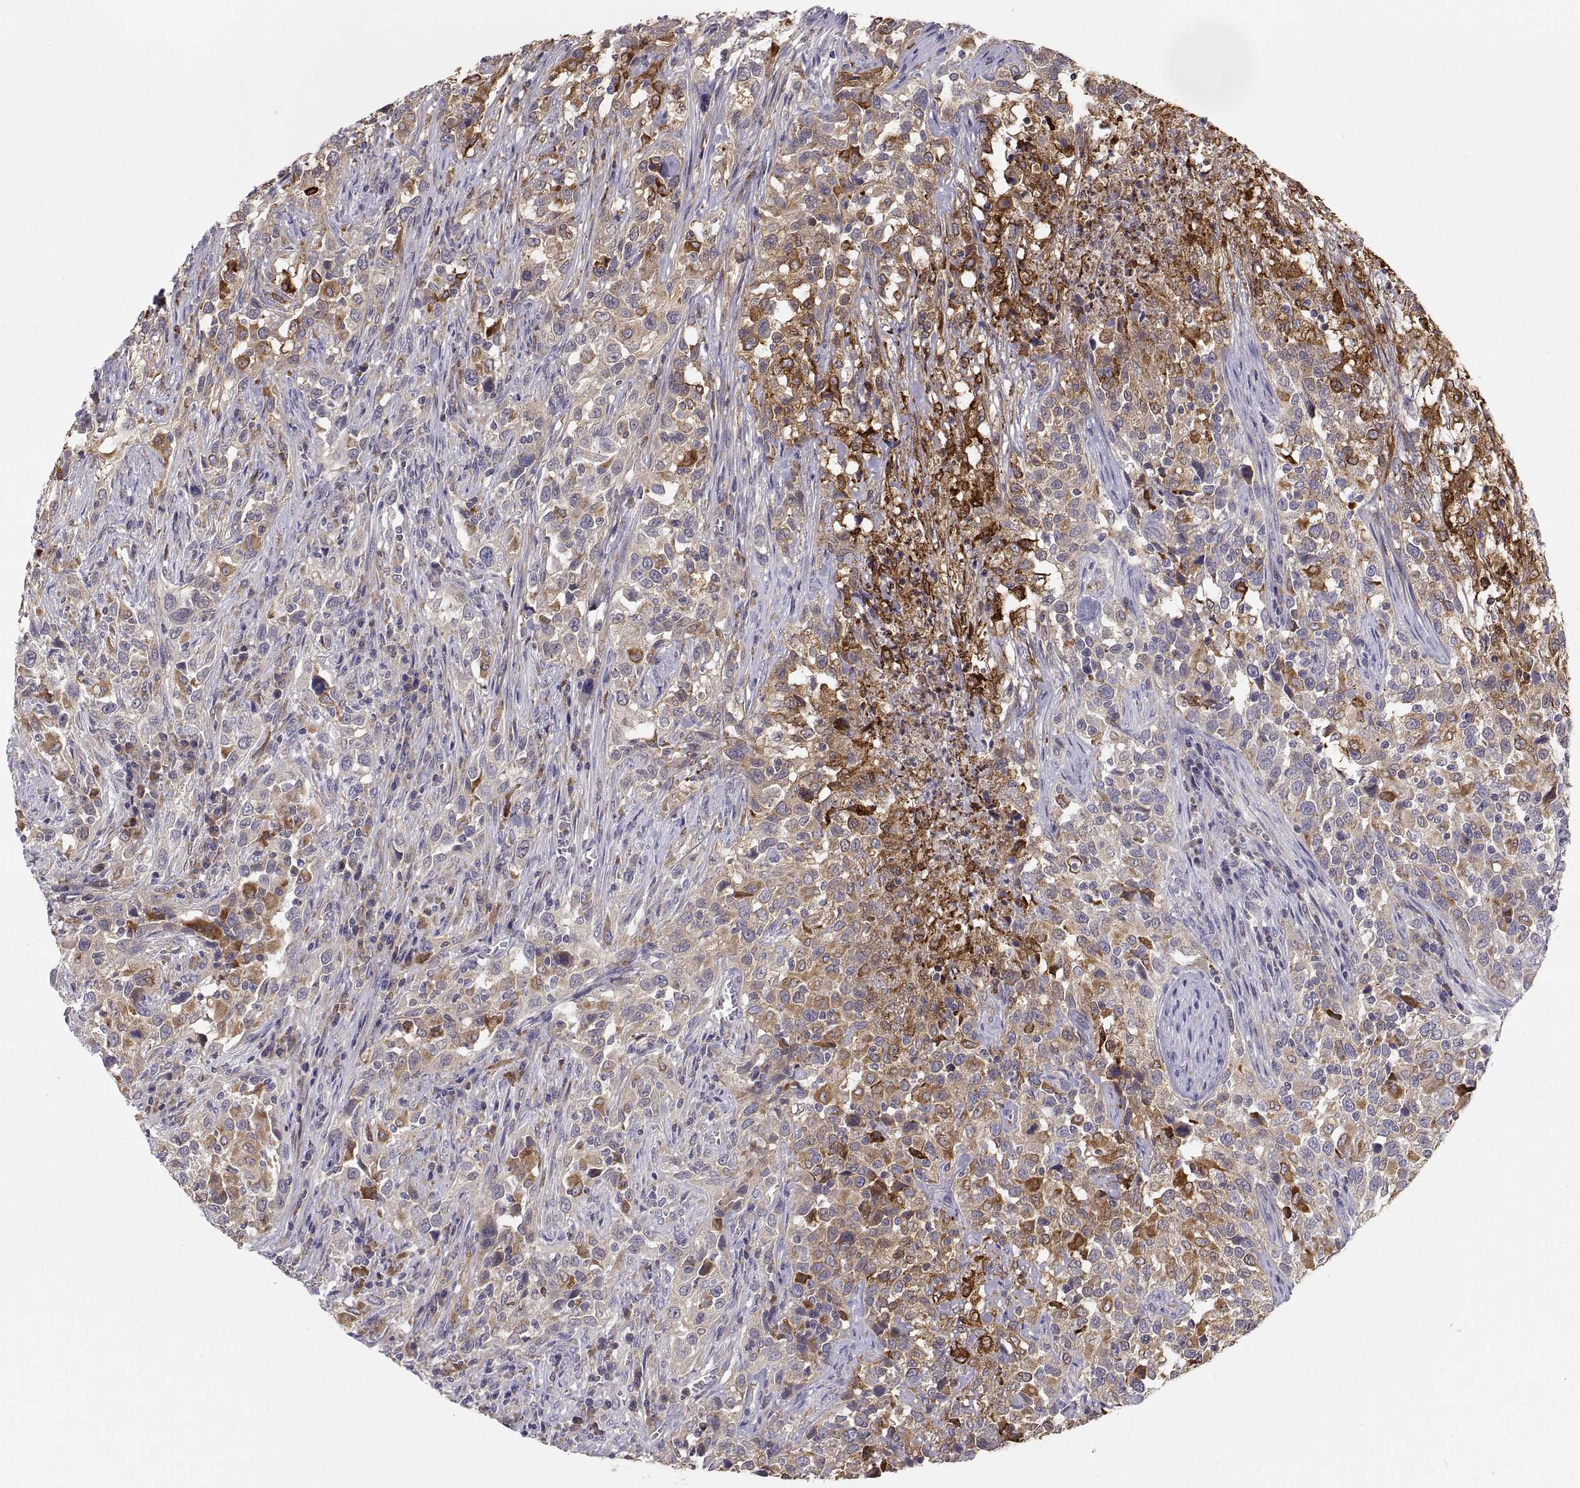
{"staining": {"intensity": "moderate", "quantity": "<25%", "location": "cytoplasmic/membranous"}, "tissue": "urothelial cancer", "cell_type": "Tumor cells", "image_type": "cancer", "snomed": [{"axis": "morphology", "description": "Urothelial carcinoma, NOS"}, {"axis": "morphology", "description": "Urothelial carcinoma, High grade"}, {"axis": "topography", "description": "Urinary bladder"}], "caption": "The micrograph displays immunohistochemical staining of transitional cell carcinoma. There is moderate cytoplasmic/membranous positivity is appreciated in approximately <25% of tumor cells.", "gene": "ERO1A", "patient": {"sex": "female", "age": 64}}